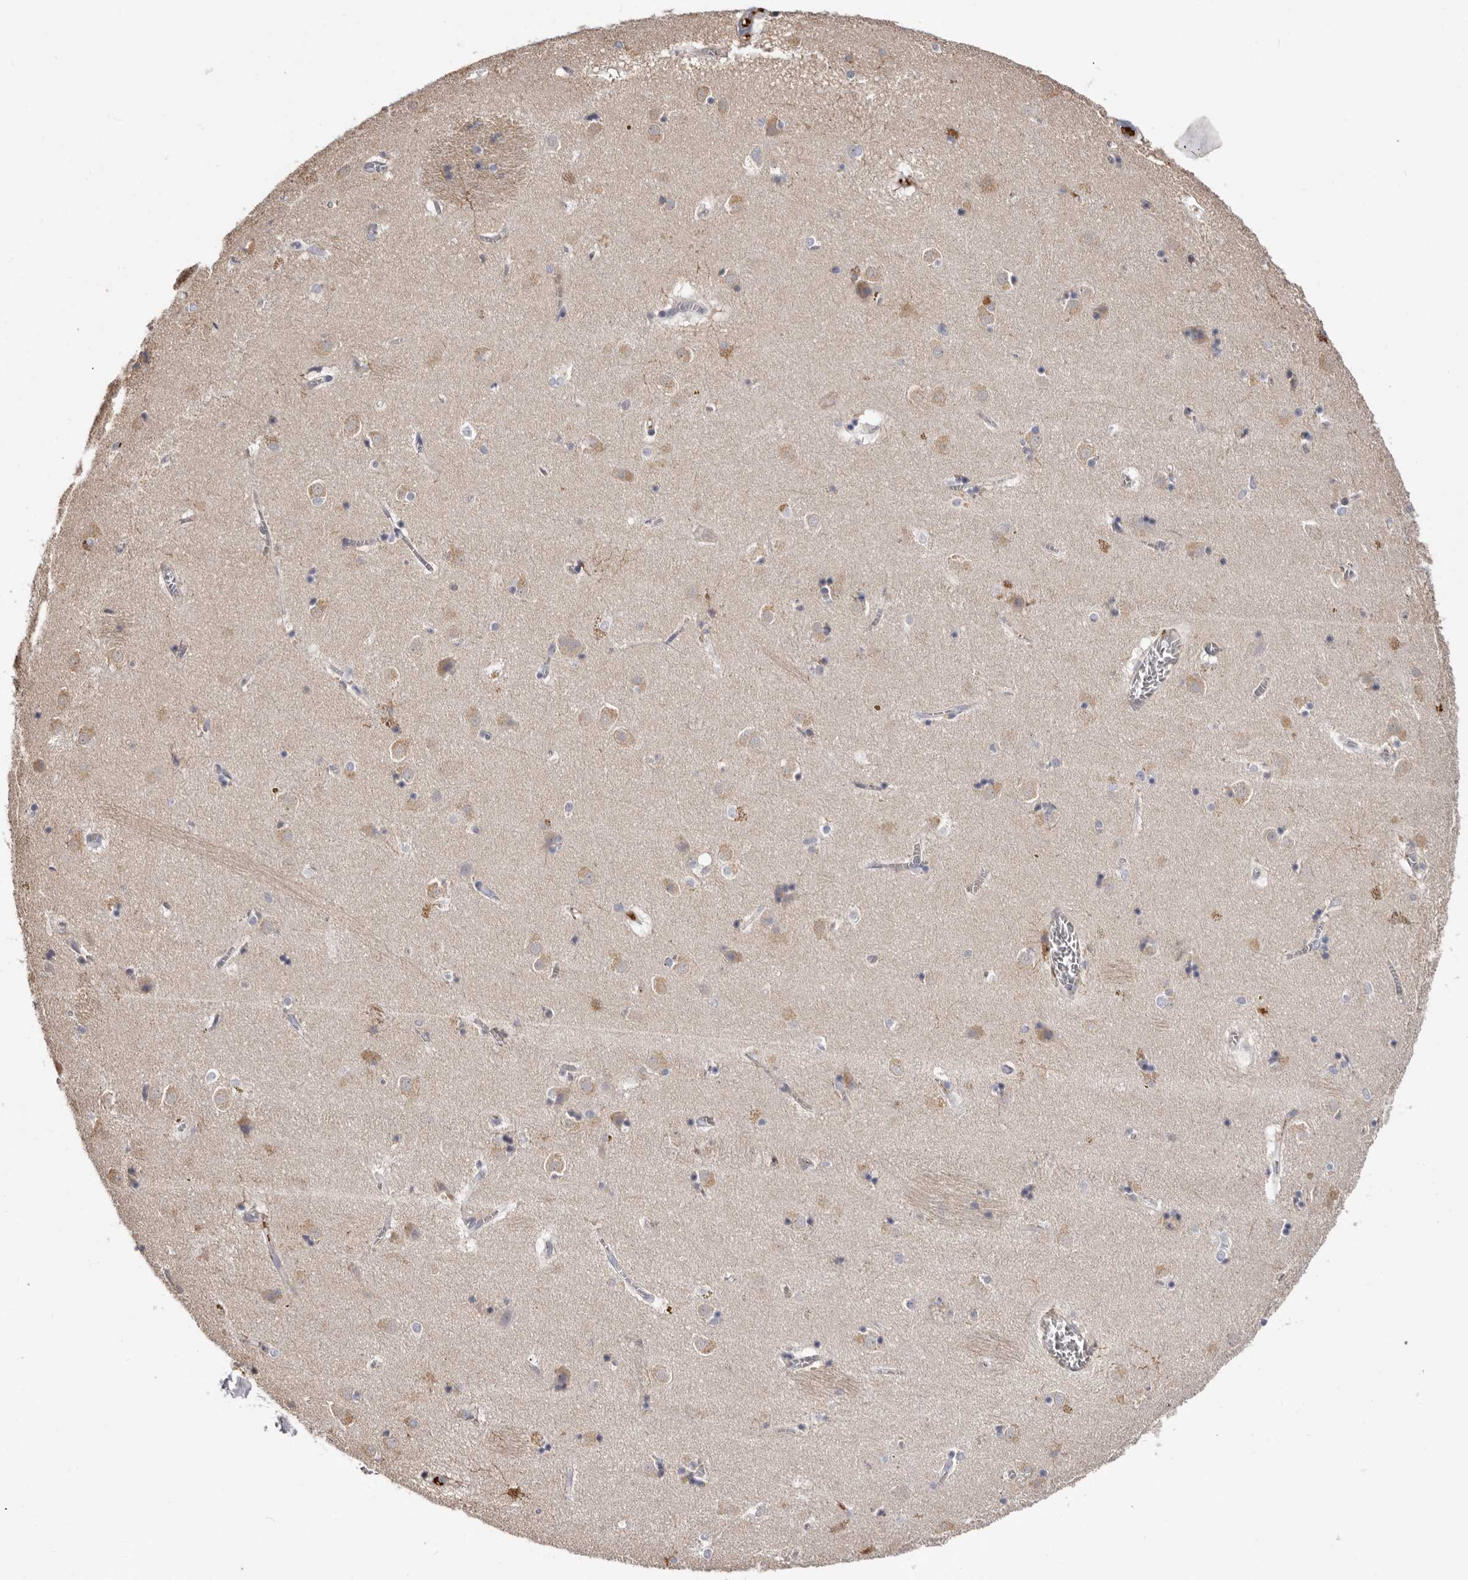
{"staining": {"intensity": "weak", "quantity": "<25%", "location": "cytoplasmic/membranous"}, "tissue": "caudate", "cell_type": "Glial cells", "image_type": "normal", "snomed": [{"axis": "morphology", "description": "Normal tissue, NOS"}, {"axis": "topography", "description": "Lateral ventricle wall"}], "caption": "Immunohistochemical staining of benign caudate displays no significant staining in glial cells.", "gene": "SPTA1", "patient": {"sex": "male", "age": 70}}